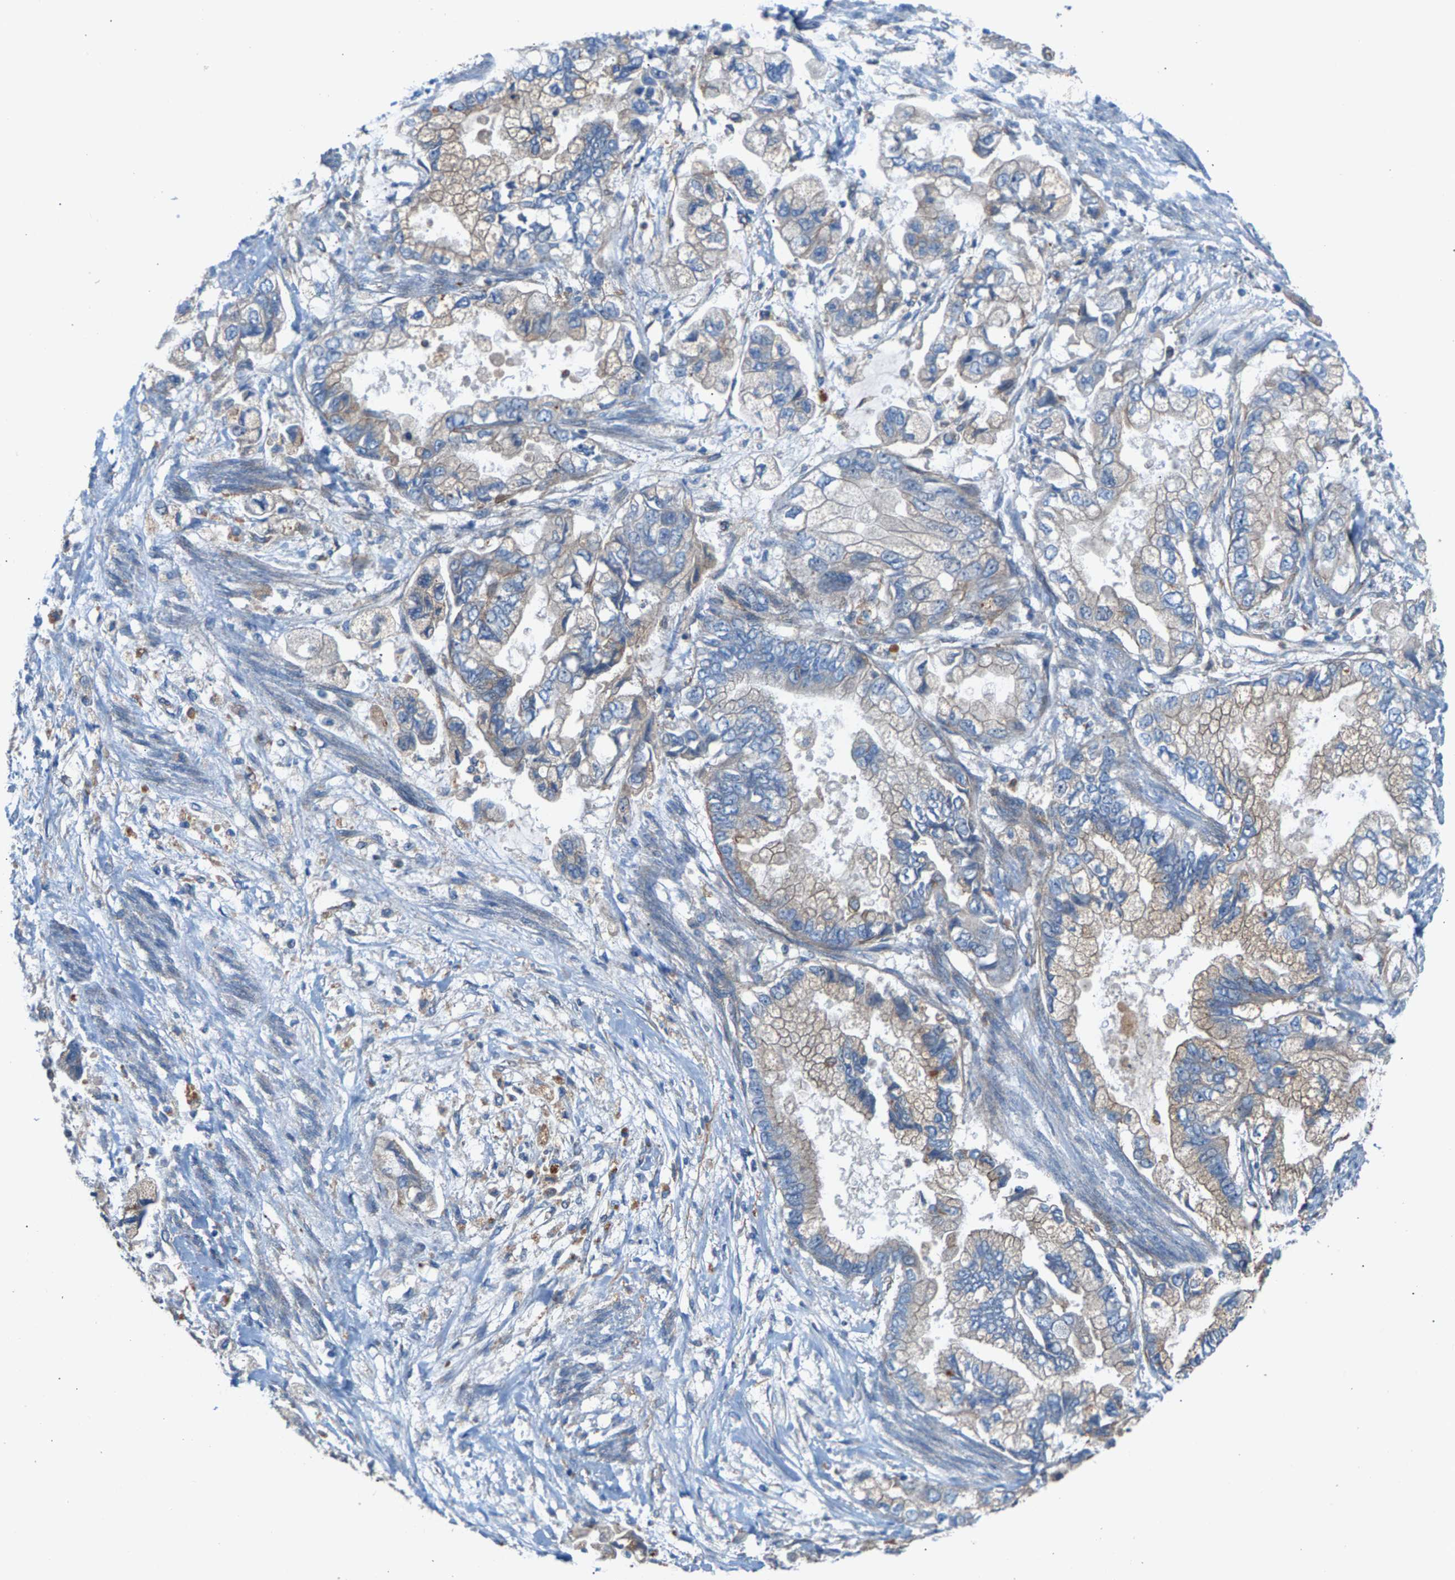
{"staining": {"intensity": "weak", "quantity": "25%-75%", "location": "cytoplasmic/membranous"}, "tissue": "stomach cancer", "cell_type": "Tumor cells", "image_type": "cancer", "snomed": [{"axis": "morphology", "description": "Normal tissue, NOS"}, {"axis": "morphology", "description": "Adenocarcinoma, NOS"}, {"axis": "topography", "description": "Stomach"}], "caption": "Protein expression analysis of human stomach adenocarcinoma reveals weak cytoplasmic/membranous expression in approximately 25%-75% of tumor cells.", "gene": "PDCL", "patient": {"sex": "male", "age": 62}}